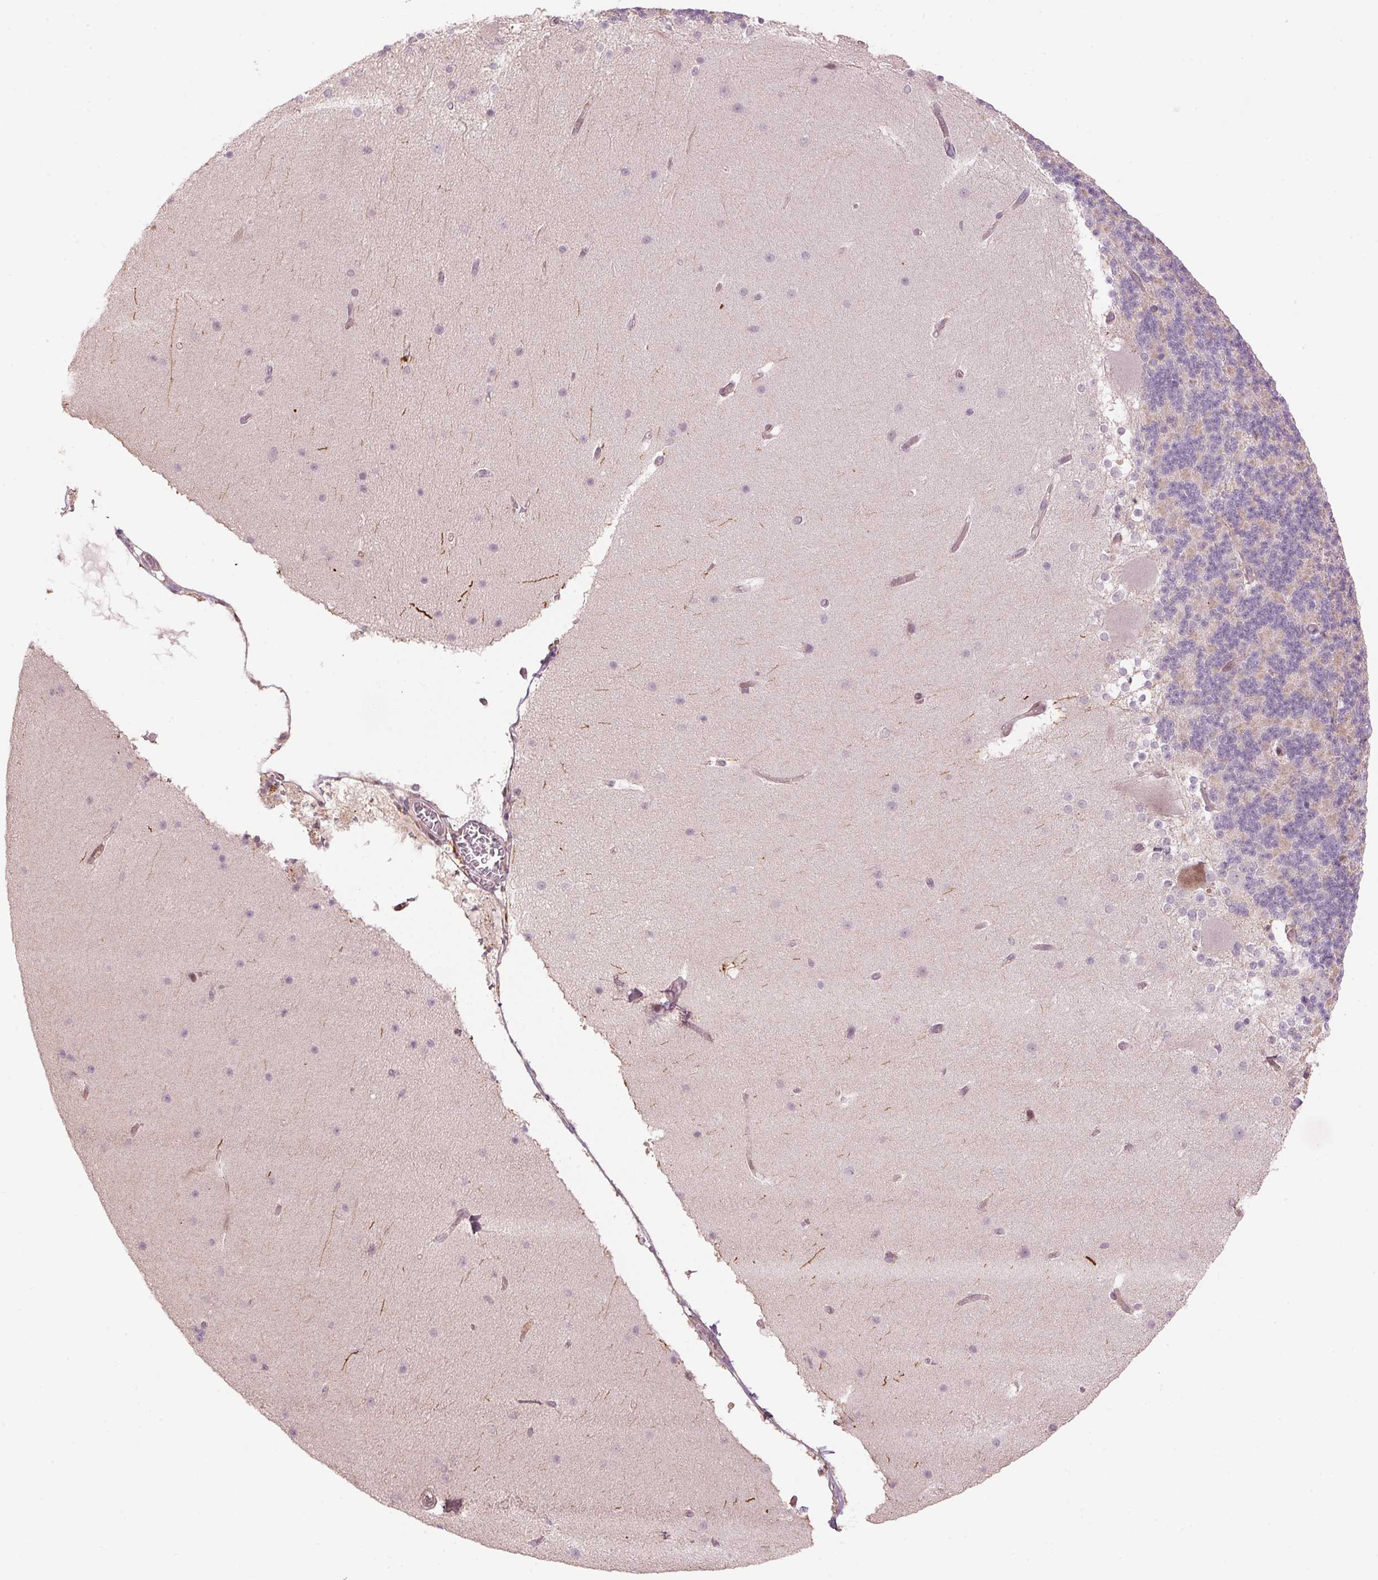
{"staining": {"intensity": "negative", "quantity": "none", "location": "none"}, "tissue": "cerebellum", "cell_type": "Cells in granular layer", "image_type": "normal", "snomed": [{"axis": "morphology", "description": "Normal tissue, NOS"}, {"axis": "topography", "description": "Cerebellum"}], "caption": "The histopathology image reveals no staining of cells in granular layer in unremarkable cerebellum.", "gene": "TMED6", "patient": {"sex": "female", "age": 19}}